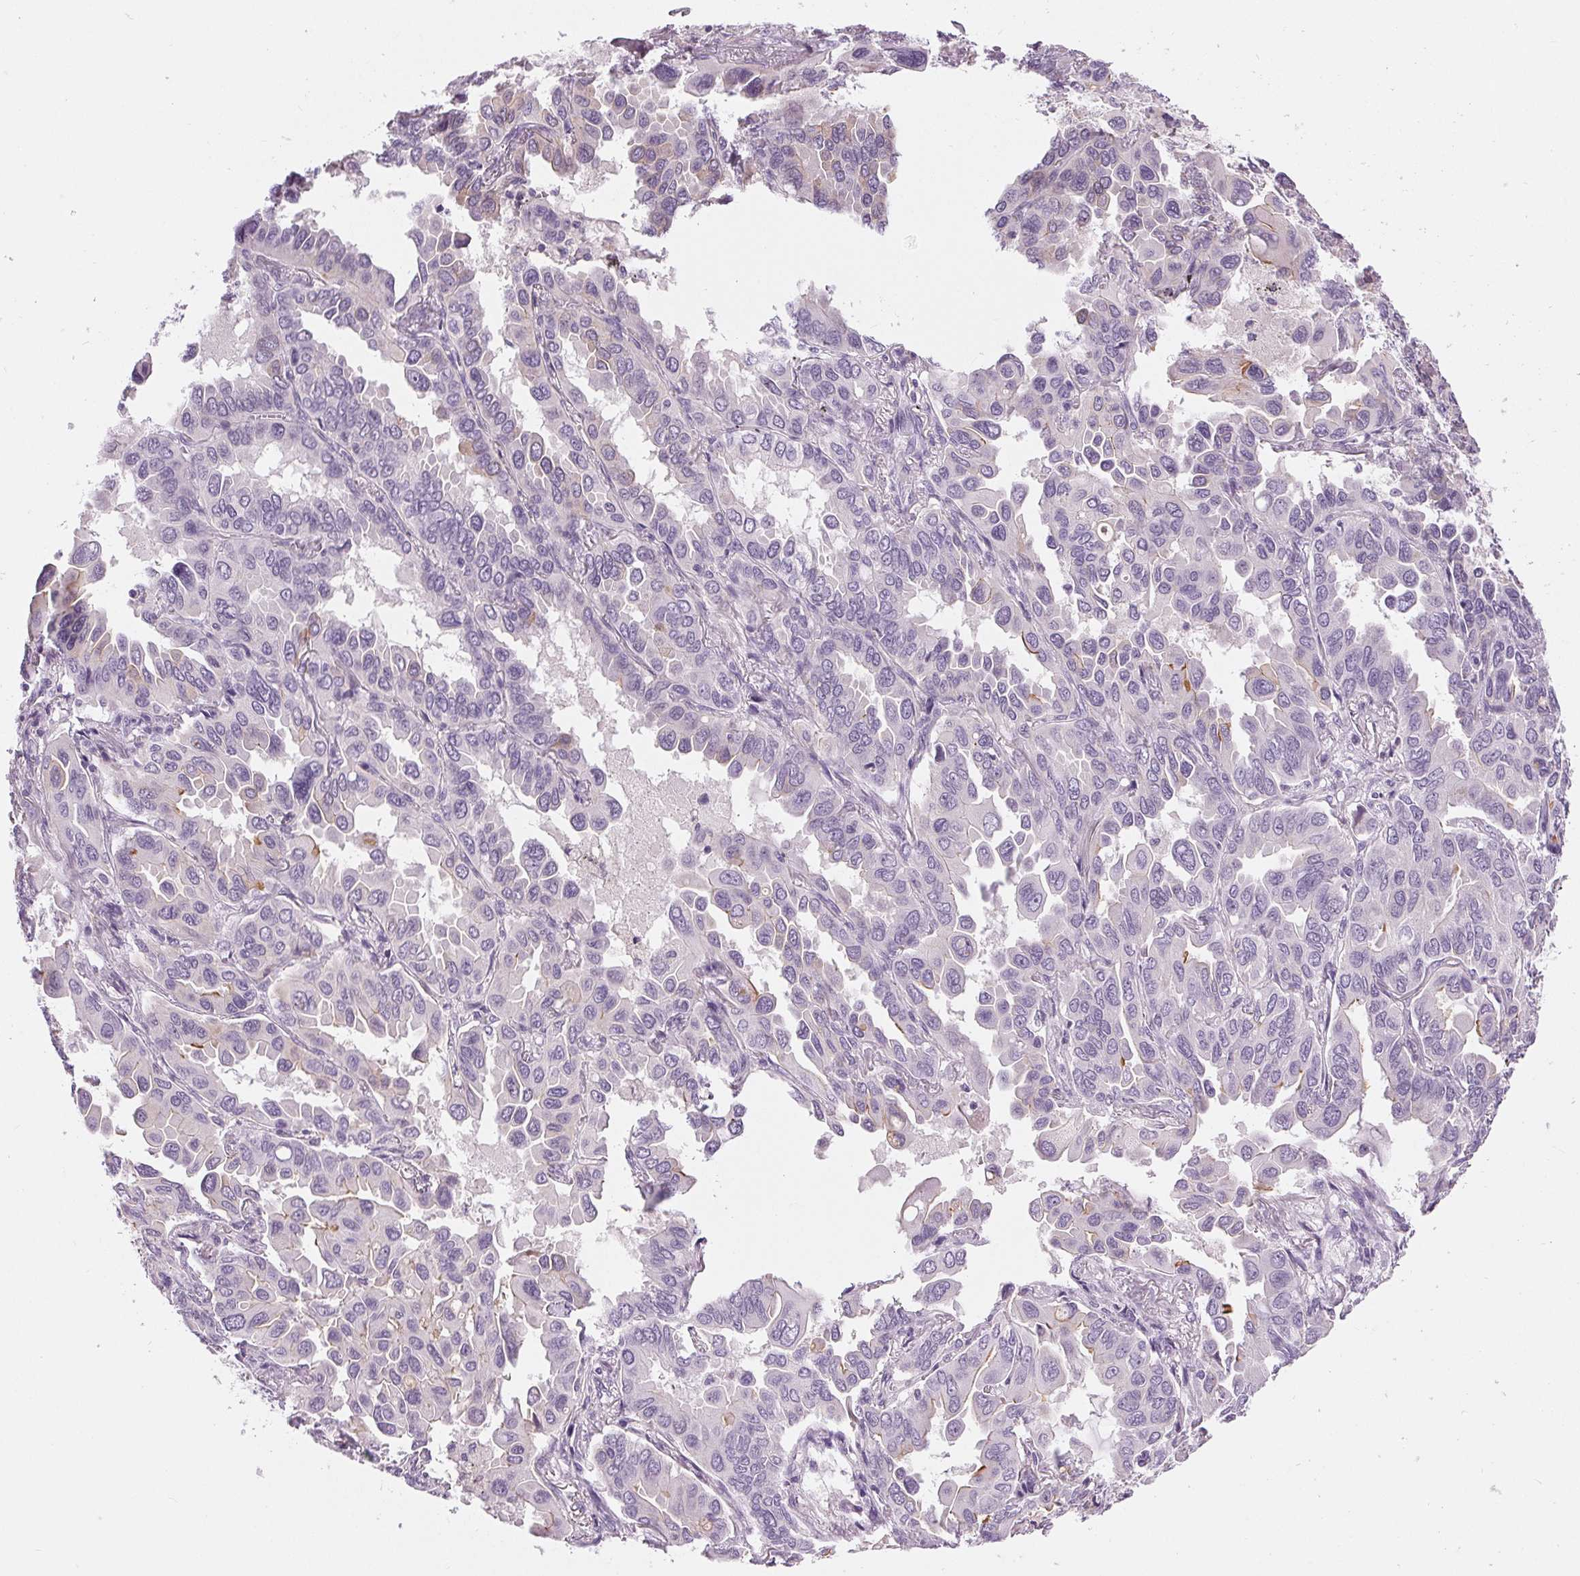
{"staining": {"intensity": "negative", "quantity": "none", "location": "none"}, "tissue": "lung cancer", "cell_type": "Tumor cells", "image_type": "cancer", "snomed": [{"axis": "morphology", "description": "Adenocarcinoma, NOS"}, {"axis": "topography", "description": "Lung"}], "caption": "This is an immunohistochemistry (IHC) micrograph of human lung cancer (adenocarcinoma). There is no positivity in tumor cells.", "gene": "MISP", "patient": {"sex": "male", "age": 64}}